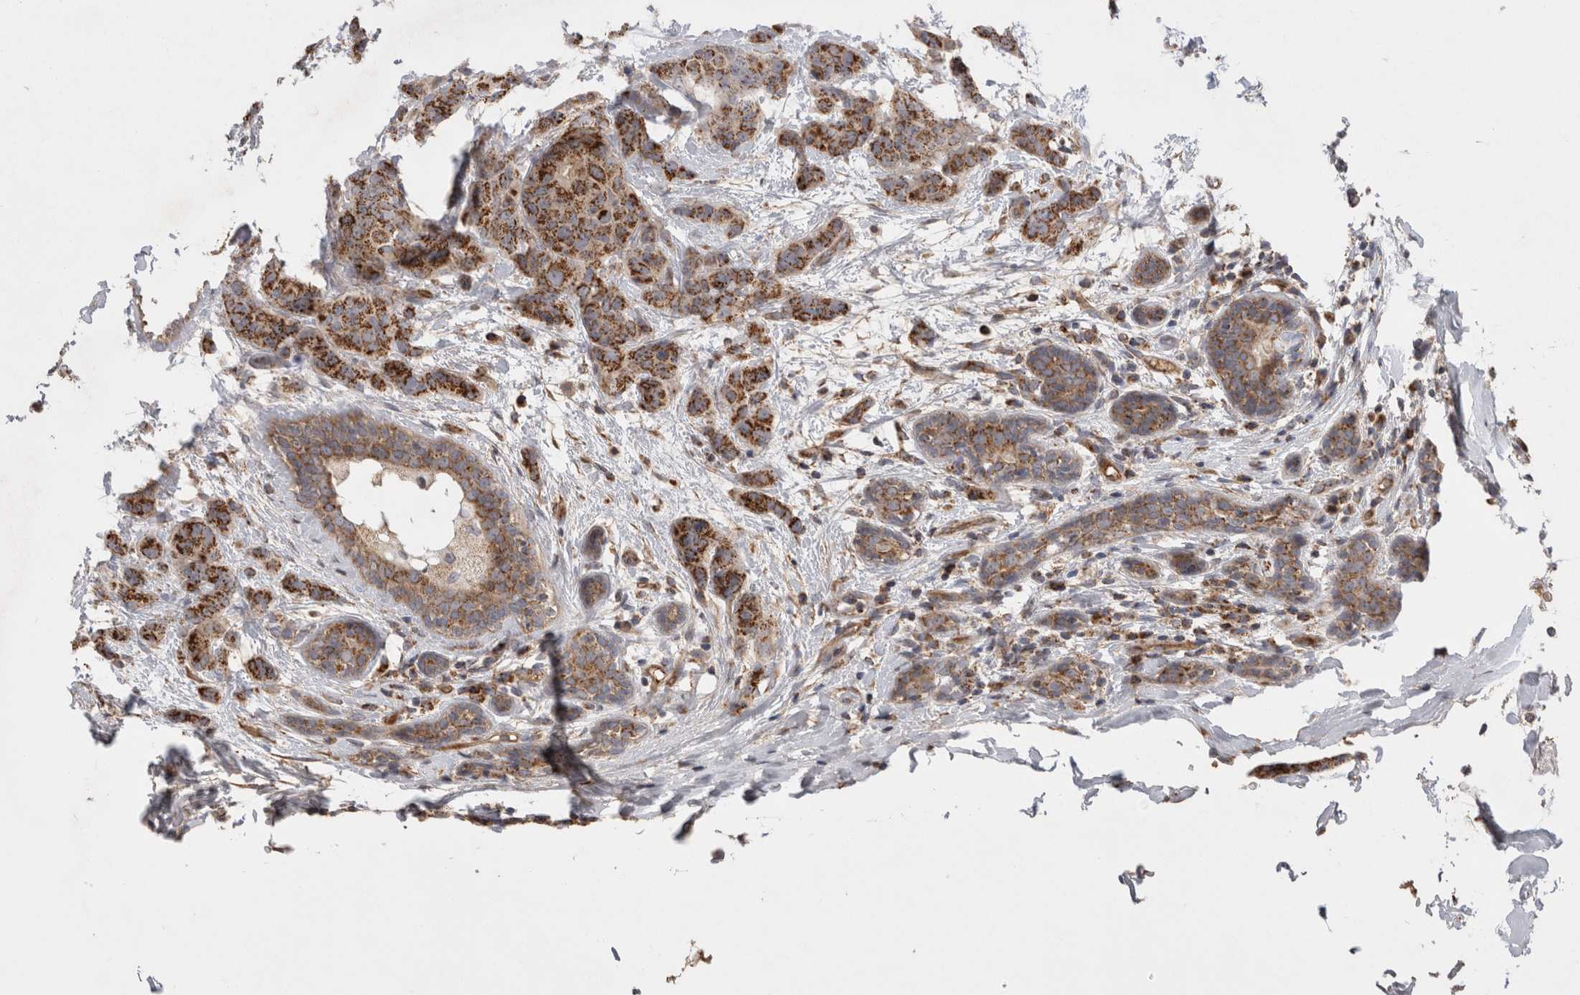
{"staining": {"intensity": "strong", "quantity": ">75%", "location": "cytoplasmic/membranous"}, "tissue": "breast cancer", "cell_type": "Tumor cells", "image_type": "cancer", "snomed": [{"axis": "morphology", "description": "Normal tissue, NOS"}, {"axis": "morphology", "description": "Duct carcinoma"}, {"axis": "topography", "description": "Breast"}], "caption": "Human breast intraductal carcinoma stained with a brown dye shows strong cytoplasmic/membranous positive staining in approximately >75% of tumor cells.", "gene": "DARS2", "patient": {"sex": "female", "age": 40}}